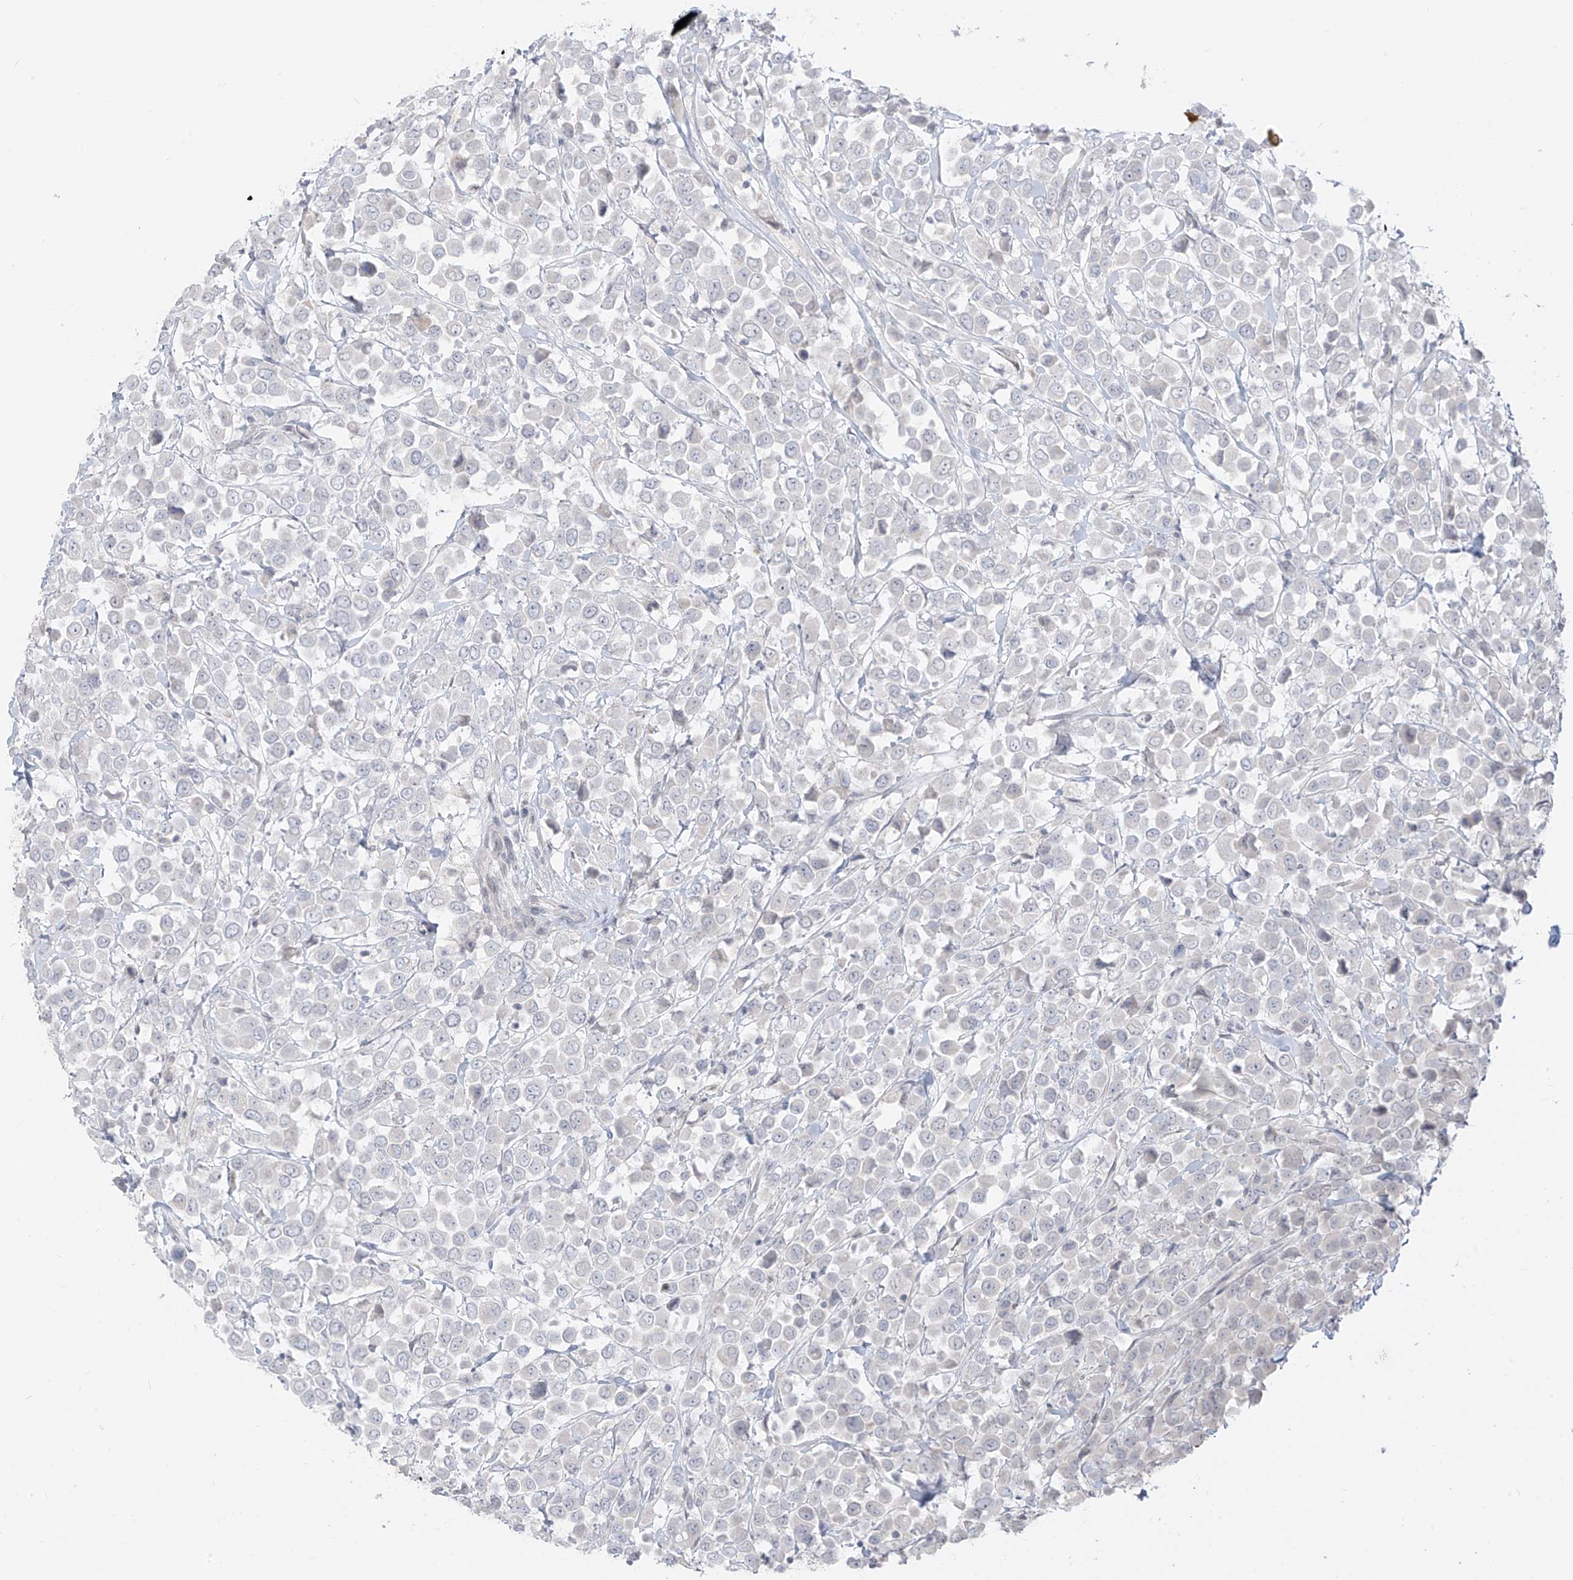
{"staining": {"intensity": "negative", "quantity": "none", "location": "none"}, "tissue": "breast cancer", "cell_type": "Tumor cells", "image_type": "cancer", "snomed": [{"axis": "morphology", "description": "Duct carcinoma"}, {"axis": "topography", "description": "Breast"}], "caption": "Immunohistochemical staining of human breast cancer reveals no significant positivity in tumor cells. (Brightfield microscopy of DAB (3,3'-diaminobenzidine) immunohistochemistry (IHC) at high magnification).", "gene": "OSBPL7", "patient": {"sex": "female", "age": 61}}